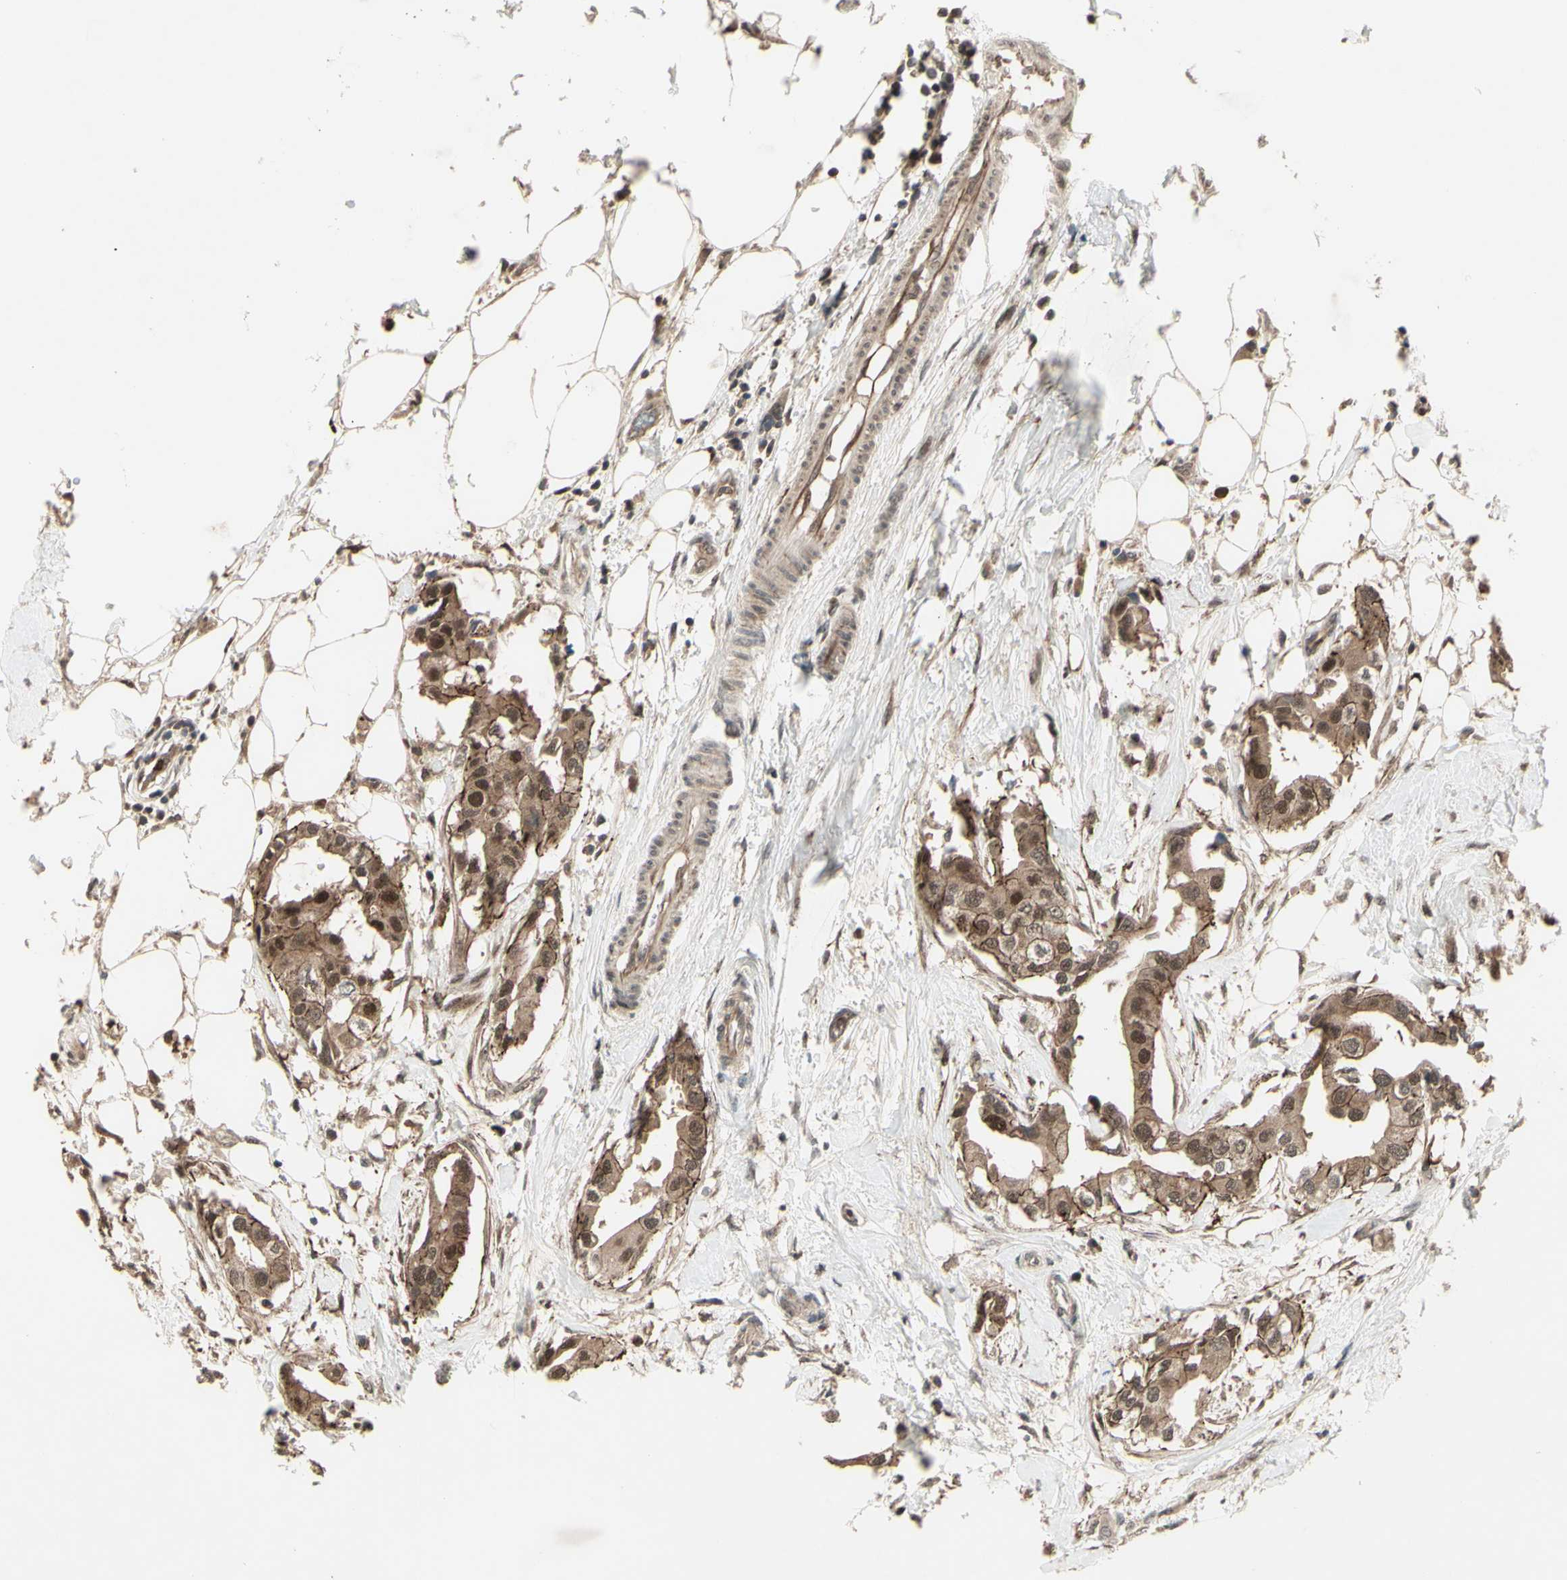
{"staining": {"intensity": "moderate", "quantity": ">75%", "location": "cytoplasmic/membranous,nuclear"}, "tissue": "breast cancer", "cell_type": "Tumor cells", "image_type": "cancer", "snomed": [{"axis": "morphology", "description": "Duct carcinoma"}, {"axis": "topography", "description": "Breast"}], "caption": "Moderate cytoplasmic/membranous and nuclear staining is identified in approximately >75% of tumor cells in invasive ductal carcinoma (breast).", "gene": "MLF2", "patient": {"sex": "female", "age": 40}}